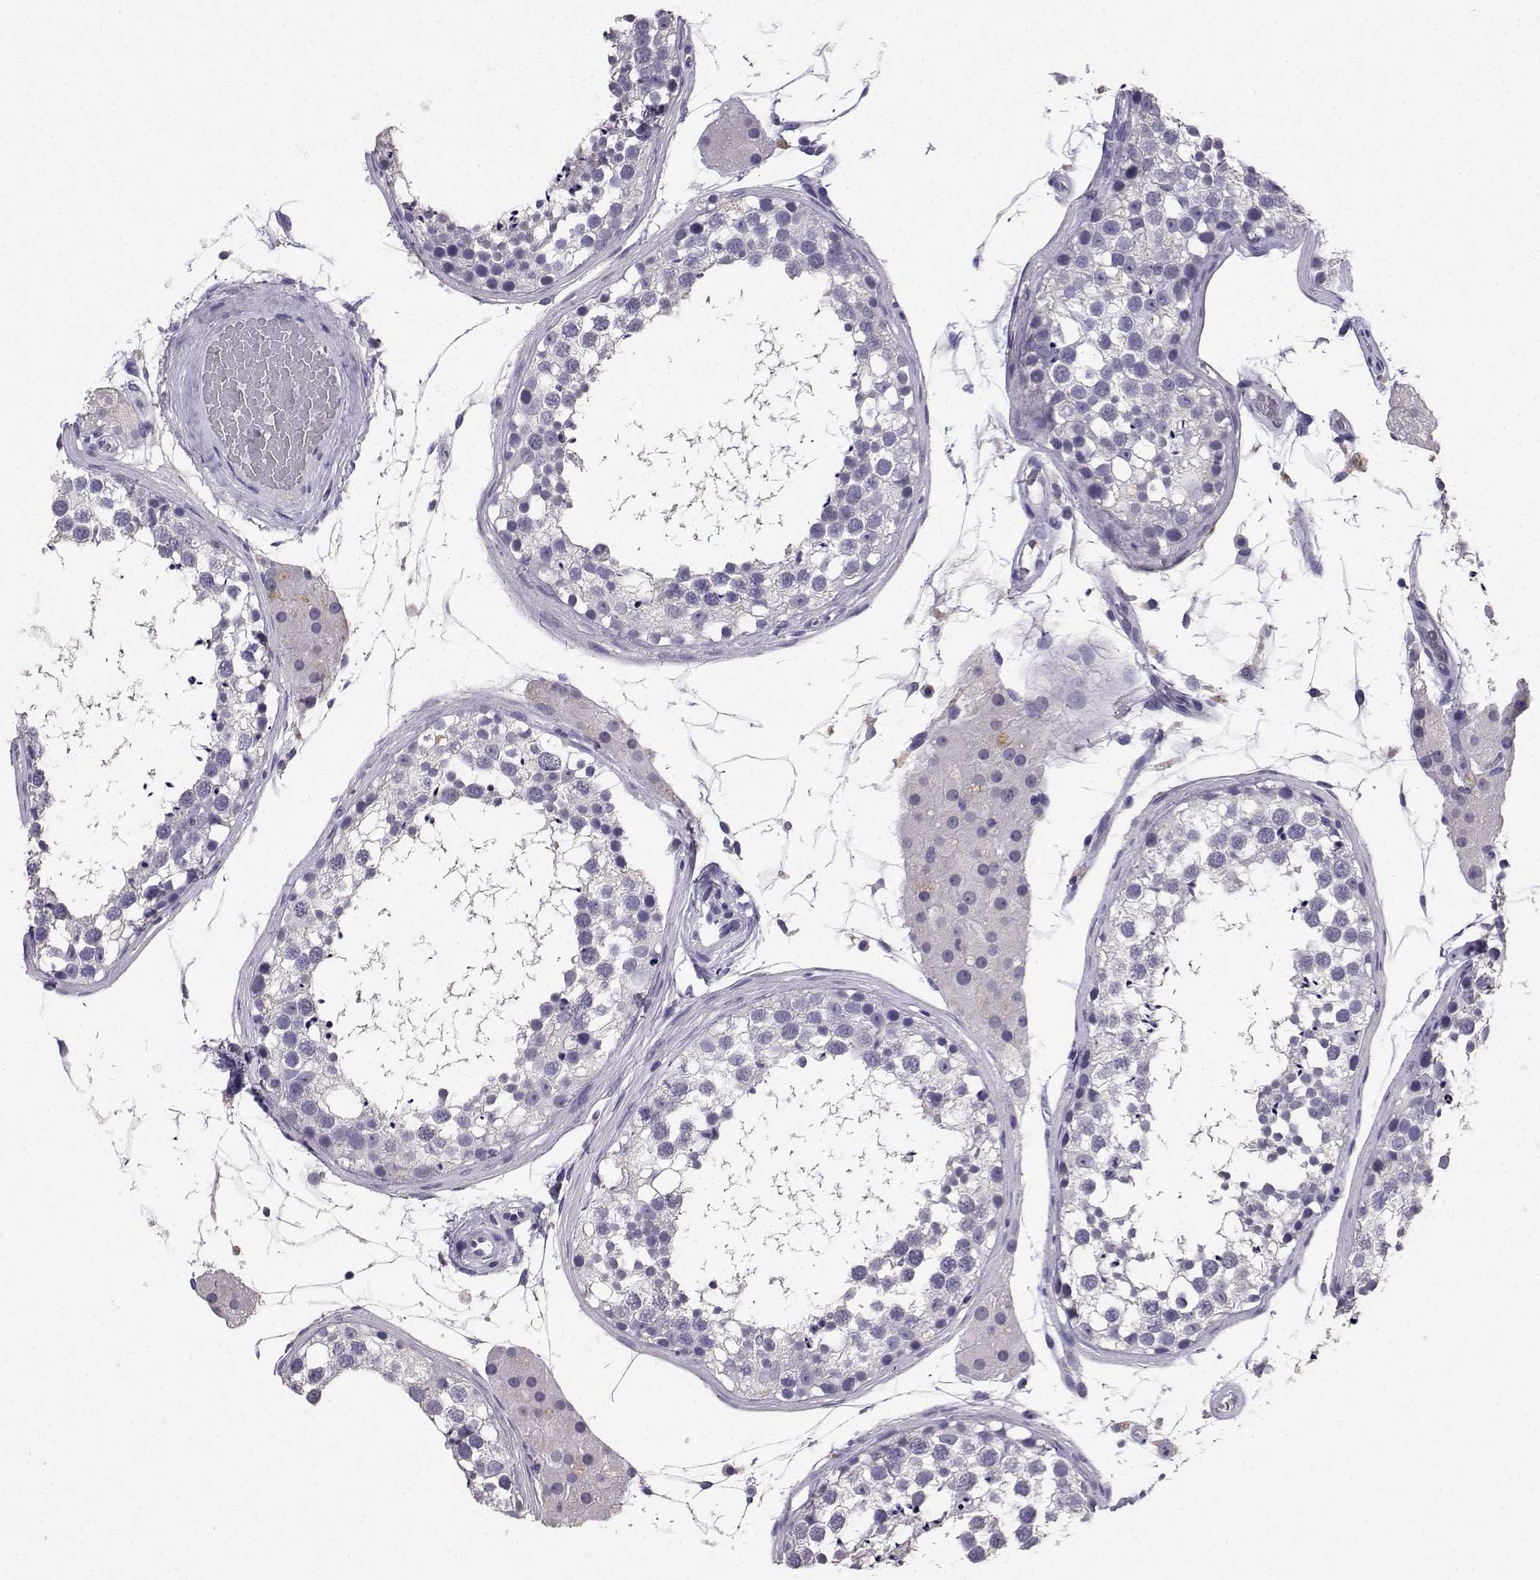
{"staining": {"intensity": "negative", "quantity": "none", "location": "none"}, "tissue": "testis", "cell_type": "Cells in seminiferous ducts", "image_type": "normal", "snomed": [{"axis": "morphology", "description": "Normal tissue, NOS"}, {"axis": "morphology", "description": "Seminoma, NOS"}, {"axis": "topography", "description": "Testis"}], "caption": "This is a image of immunohistochemistry (IHC) staining of normal testis, which shows no staining in cells in seminiferous ducts.", "gene": "SPAG11A", "patient": {"sex": "male", "age": 65}}